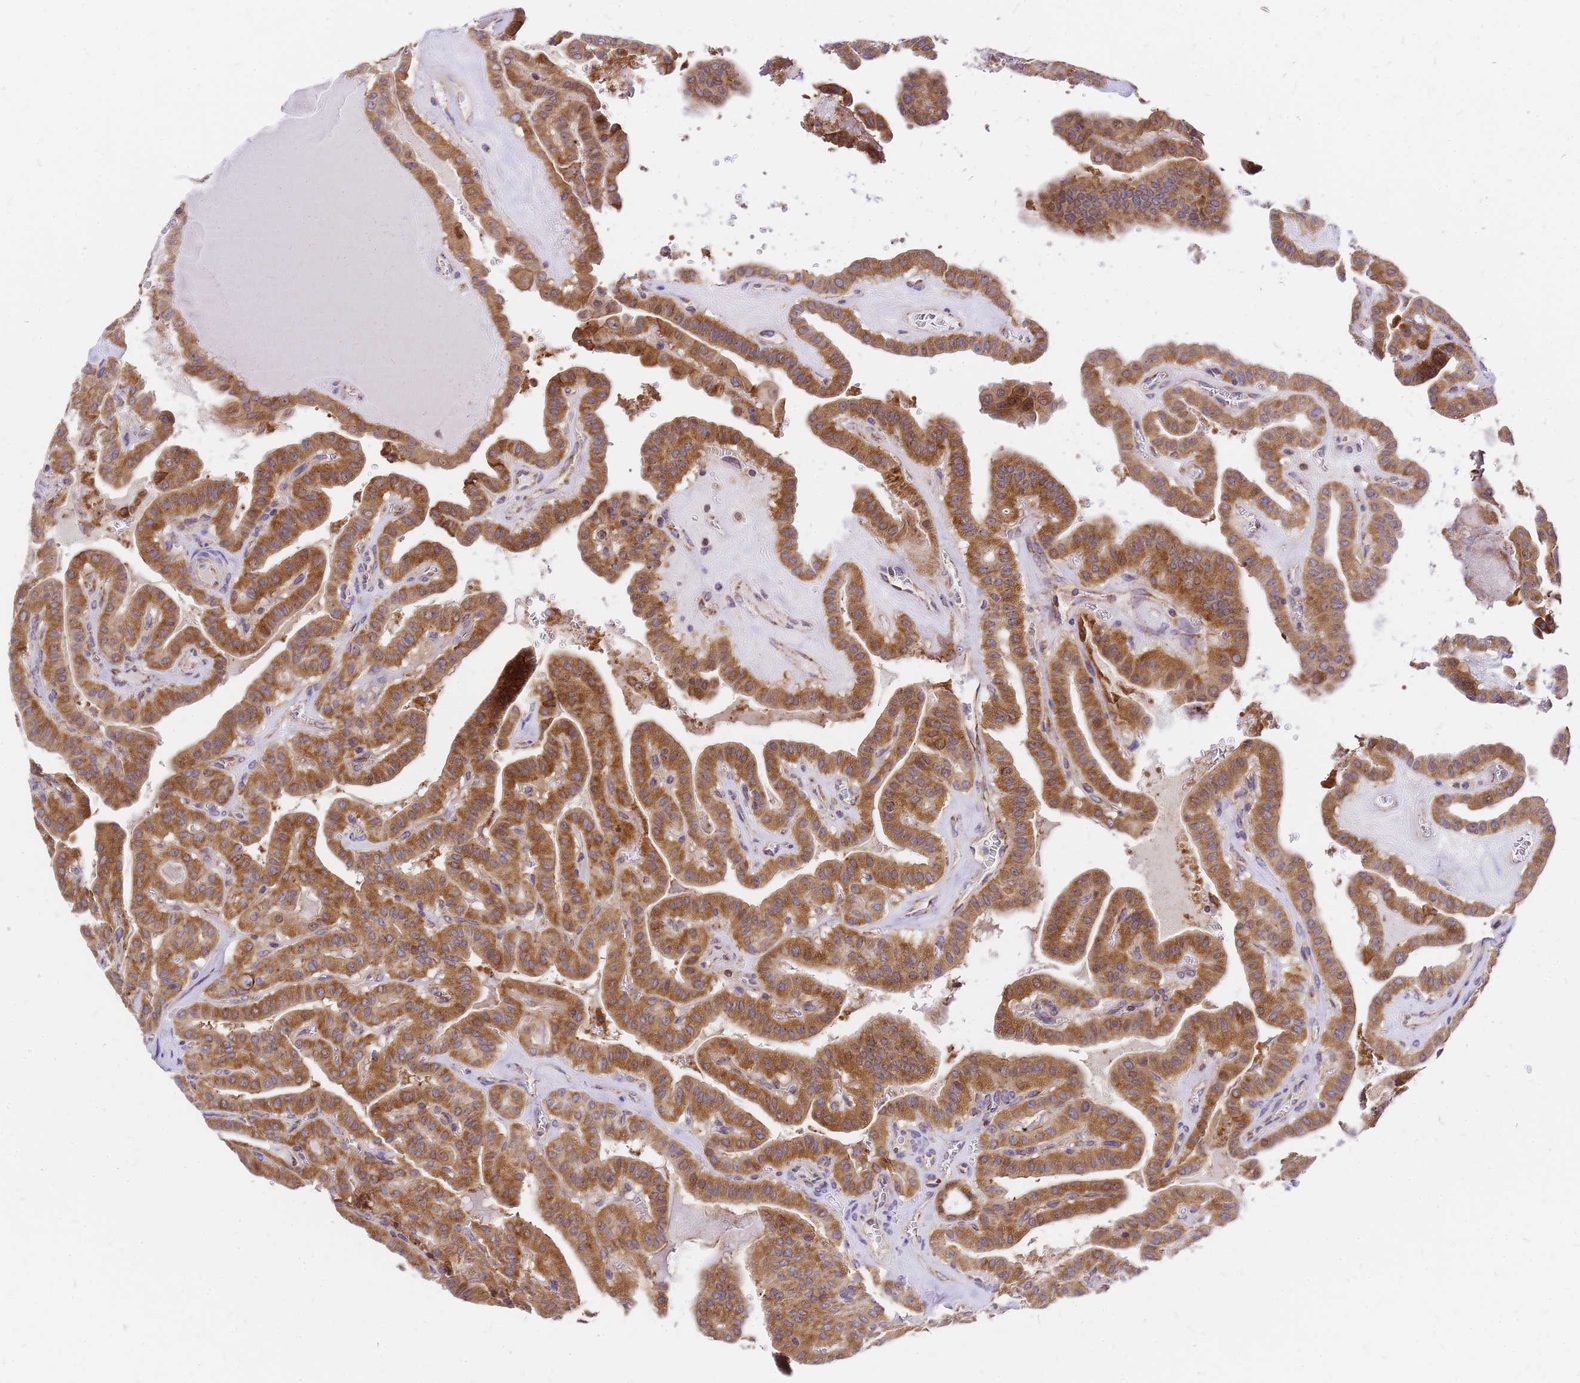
{"staining": {"intensity": "moderate", "quantity": ">75%", "location": "cytoplasmic/membranous"}, "tissue": "thyroid cancer", "cell_type": "Tumor cells", "image_type": "cancer", "snomed": [{"axis": "morphology", "description": "Papillary adenocarcinoma, NOS"}, {"axis": "topography", "description": "Thyroid gland"}], "caption": "Approximately >75% of tumor cells in papillary adenocarcinoma (thyroid) exhibit moderate cytoplasmic/membranous protein expression as visualized by brown immunohistochemical staining.", "gene": "MRPS26", "patient": {"sex": "male", "age": 52}}